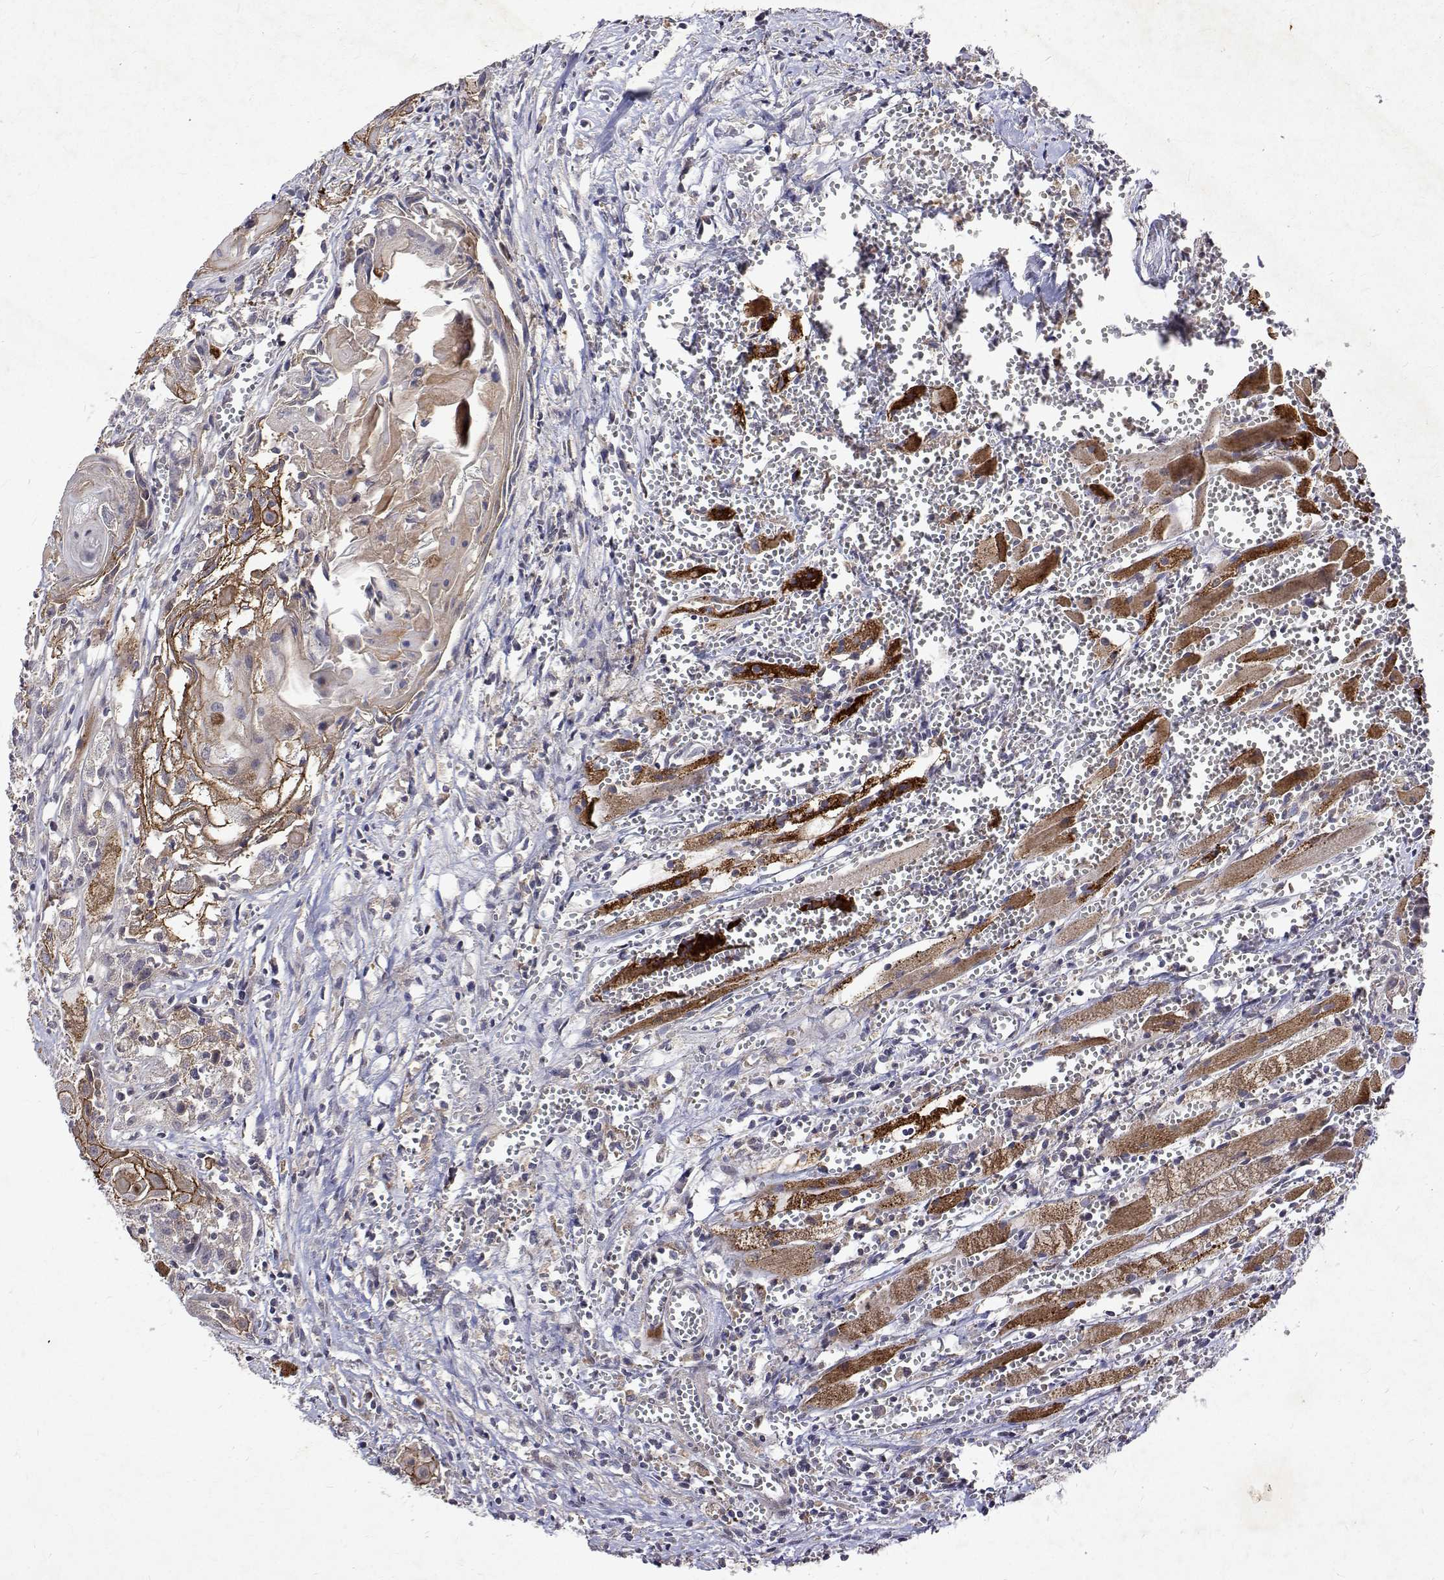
{"staining": {"intensity": "weak", "quantity": "<25%", "location": "cytoplasmic/membranous"}, "tissue": "head and neck cancer", "cell_type": "Tumor cells", "image_type": "cancer", "snomed": [{"axis": "morphology", "description": "Squamous cell carcinoma, NOS"}, {"axis": "topography", "description": "Head-Neck"}], "caption": "Head and neck cancer (squamous cell carcinoma) was stained to show a protein in brown. There is no significant staining in tumor cells.", "gene": "ALKBH8", "patient": {"sex": "female", "age": 80}}